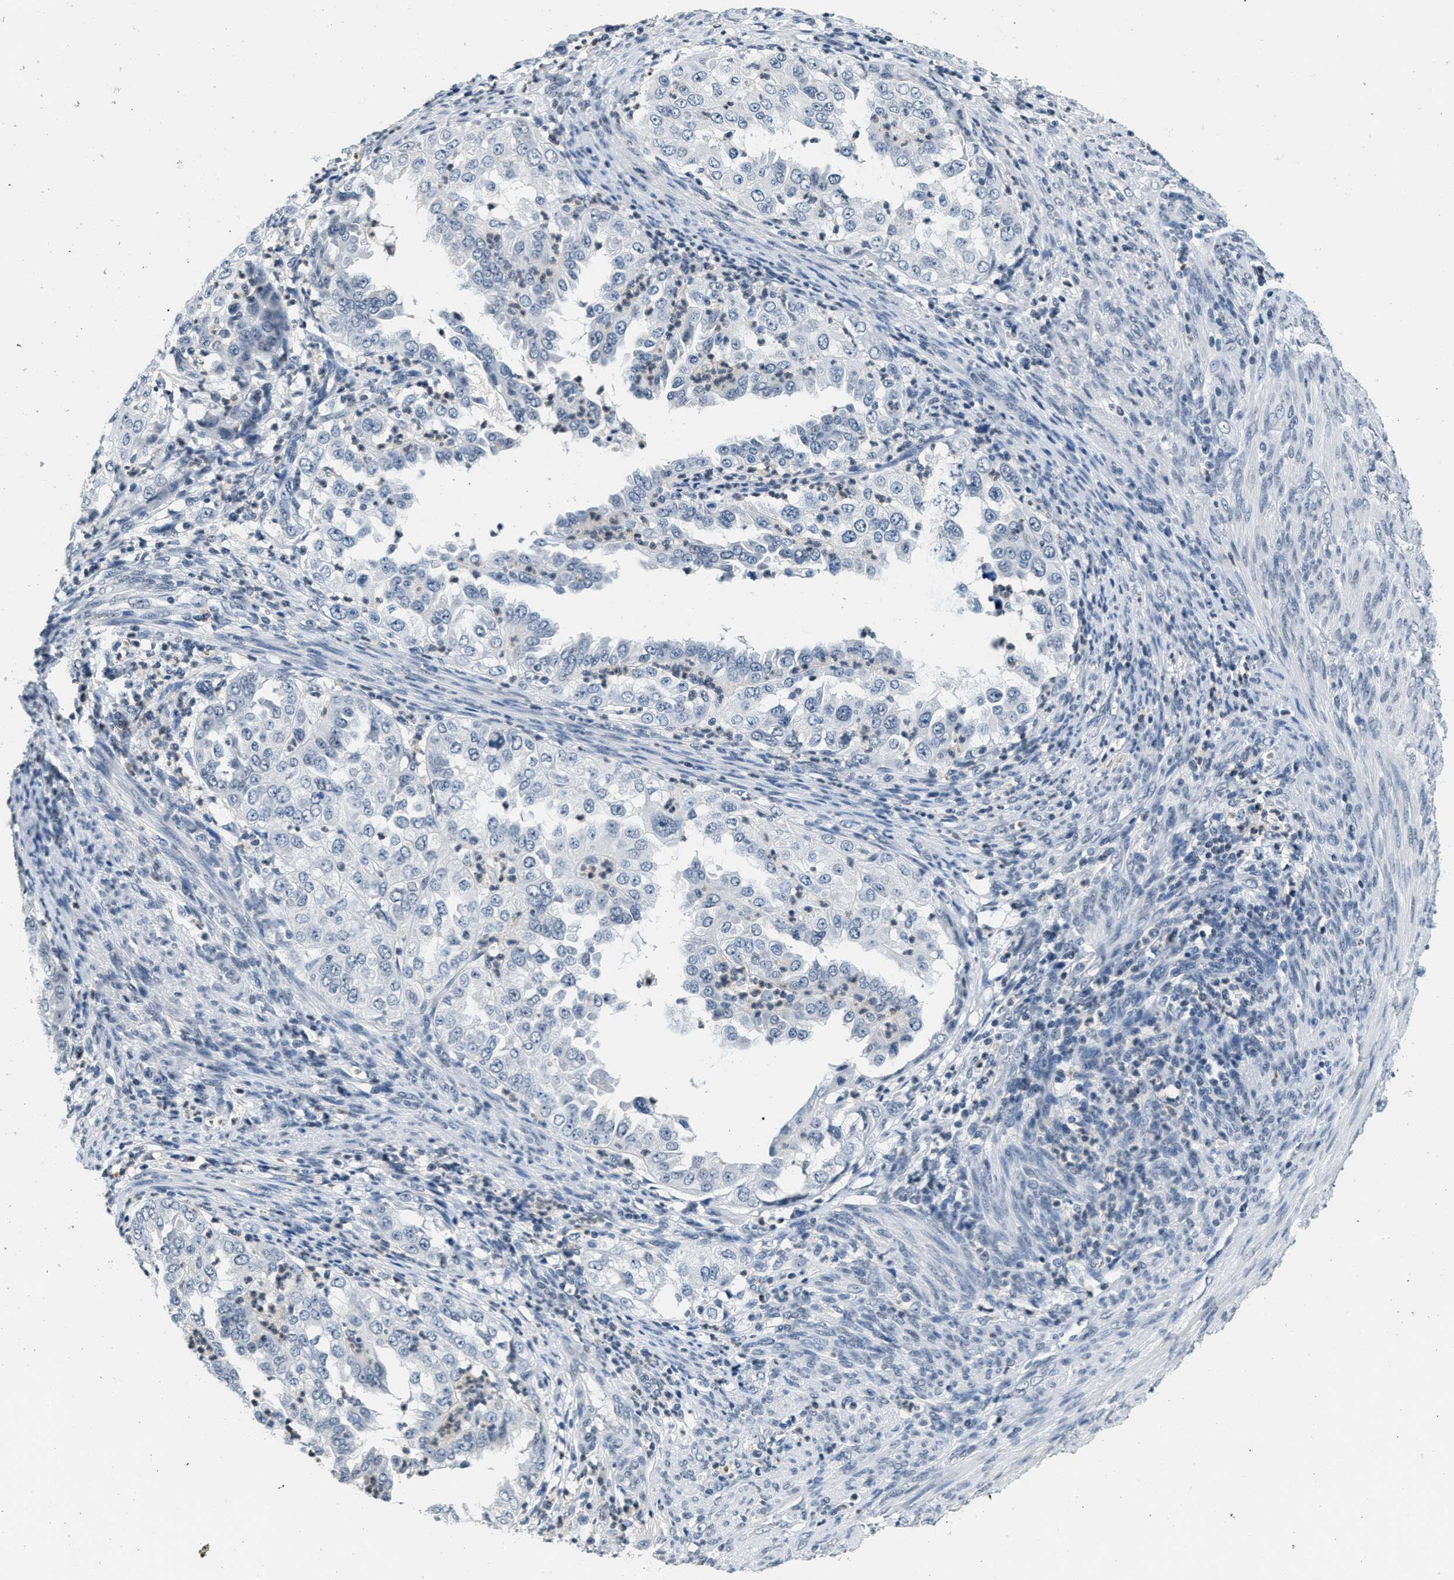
{"staining": {"intensity": "negative", "quantity": "none", "location": "none"}, "tissue": "endometrial cancer", "cell_type": "Tumor cells", "image_type": "cancer", "snomed": [{"axis": "morphology", "description": "Adenocarcinoma, NOS"}, {"axis": "topography", "description": "Endometrium"}], "caption": "DAB immunohistochemical staining of human adenocarcinoma (endometrial) displays no significant positivity in tumor cells. The staining is performed using DAB brown chromogen with nuclei counter-stained in using hematoxylin.", "gene": "CA4", "patient": {"sex": "female", "age": 85}}